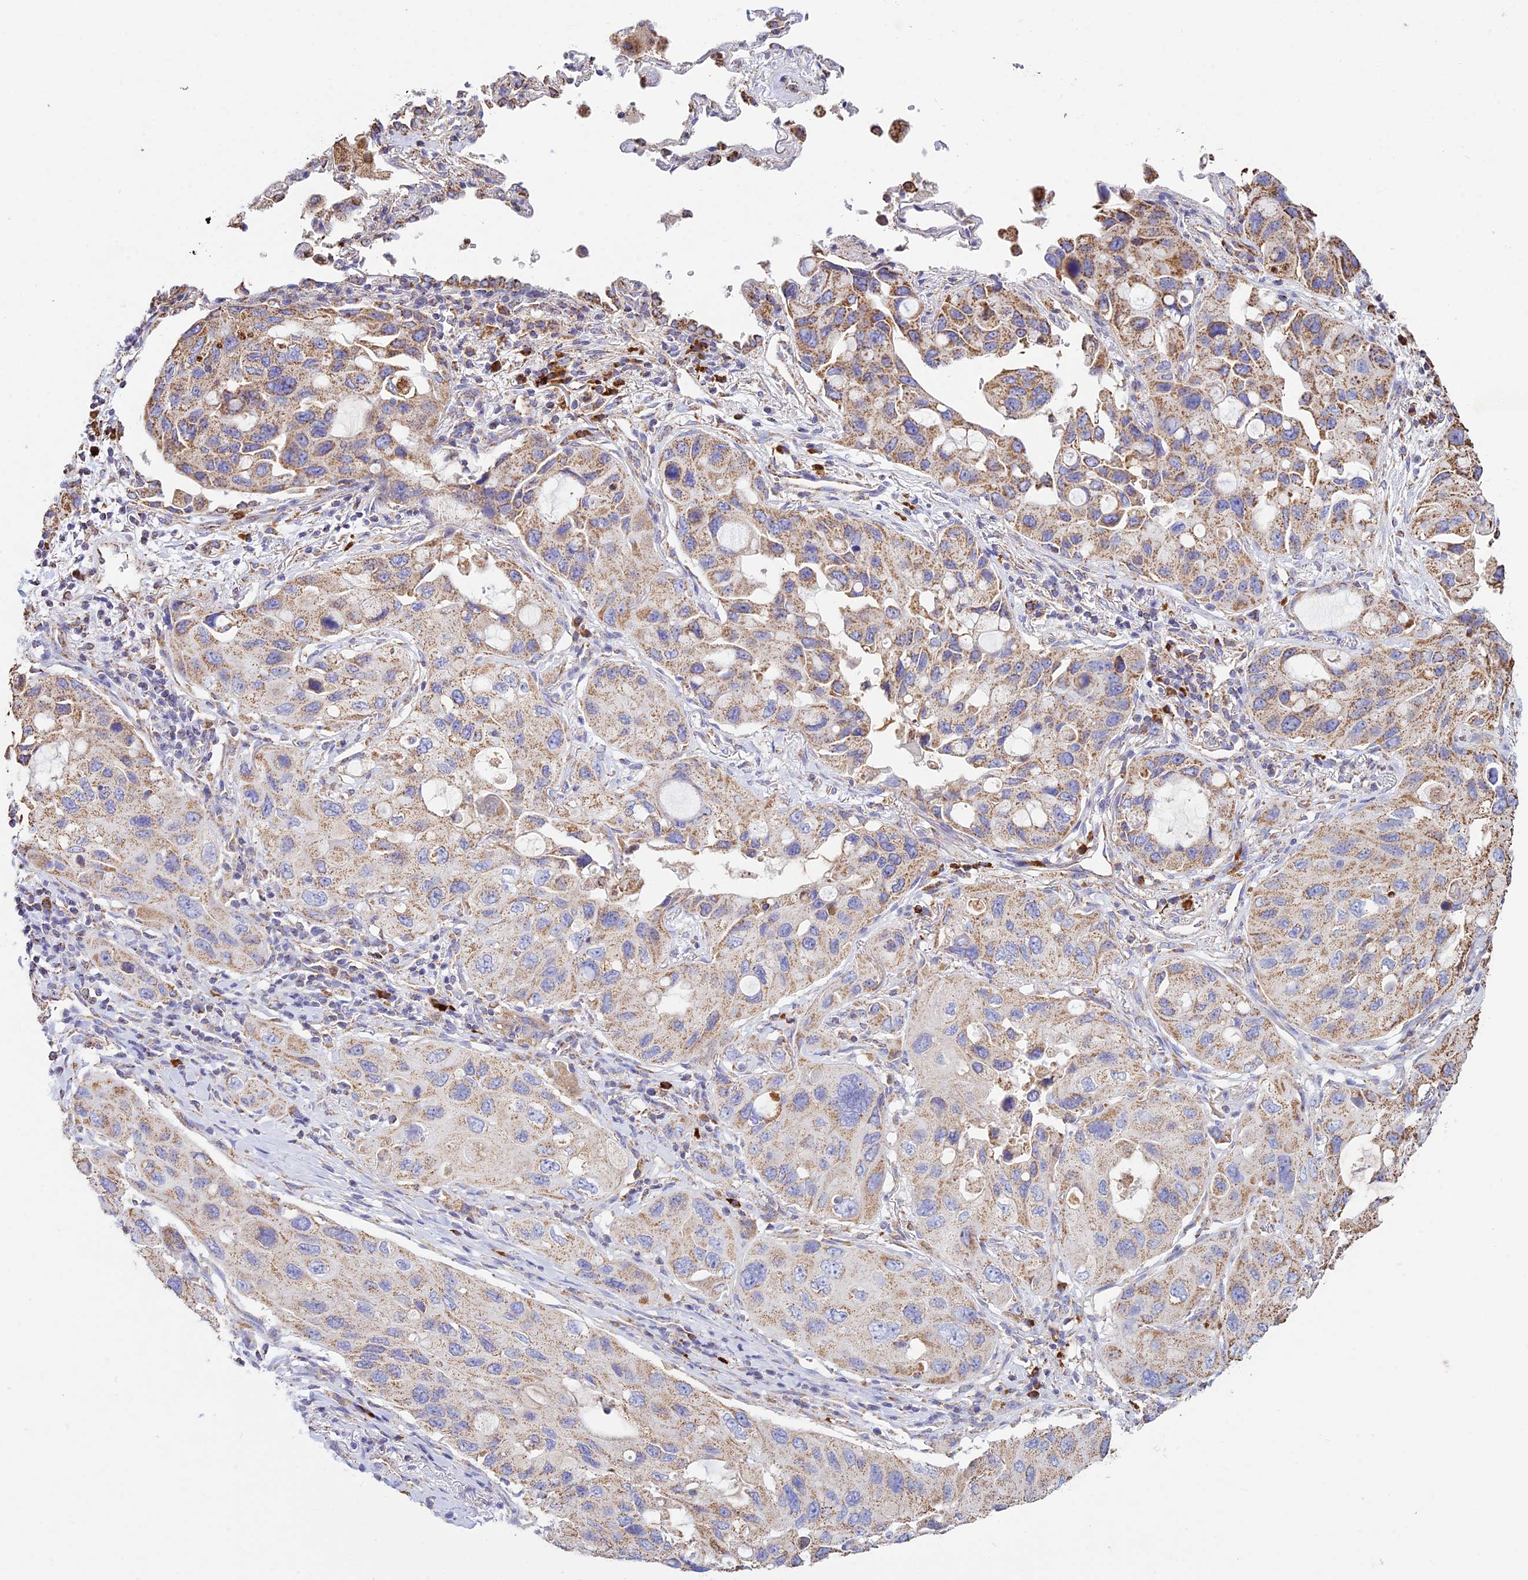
{"staining": {"intensity": "moderate", "quantity": ">75%", "location": "cytoplasmic/membranous"}, "tissue": "lung cancer", "cell_type": "Tumor cells", "image_type": "cancer", "snomed": [{"axis": "morphology", "description": "Squamous cell carcinoma, NOS"}, {"axis": "topography", "description": "Lung"}], "caption": "Protein expression analysis of human lung squamous cell carcinoma reveals moderate cytoplasmic/membranous expression in about >75% of tumor cells.", "gene": "OR2W3", "patient": {"sex": "female", "age": 73}}